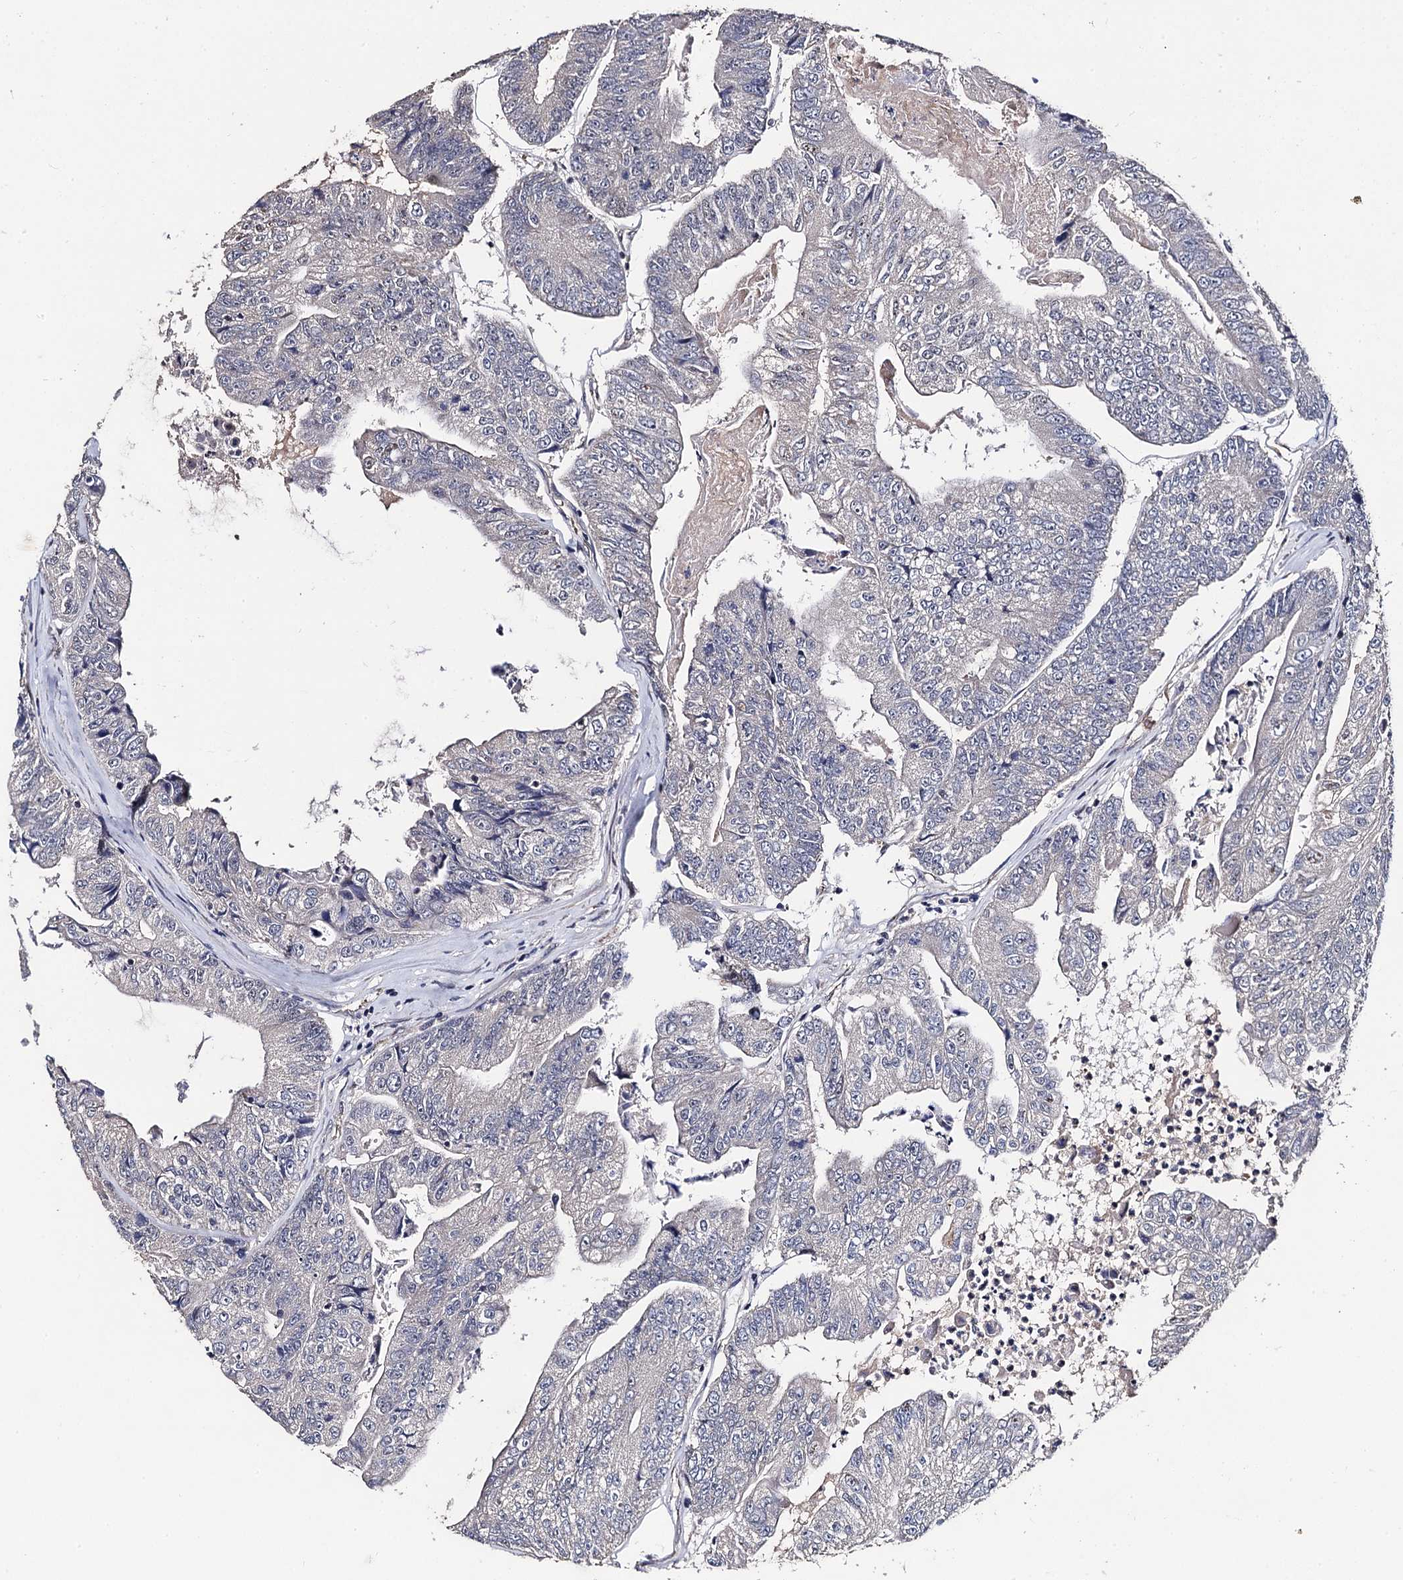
{"staining": {"intensity": "negative", "quantity": "none", "location": "none"}, "tissue": "colorectal cancer", "cell_type": "Tumor cells", "image_type": "cancer", "snomed": [{"axis": "morphology", "description": "Adenocarcinoma, NOS"}, {"axis": "topography", "description": "Colon"}], "caption": "Immunohistochemistry image of neoplastic tissue: colorectal adenocarcinoma stained with DAB (3,3'-diaminobenzidine) demonstrates no significant protein staining in tumor cells.", "gene": "PPTC7", "patient": {"sex": "female", "age": 67}}